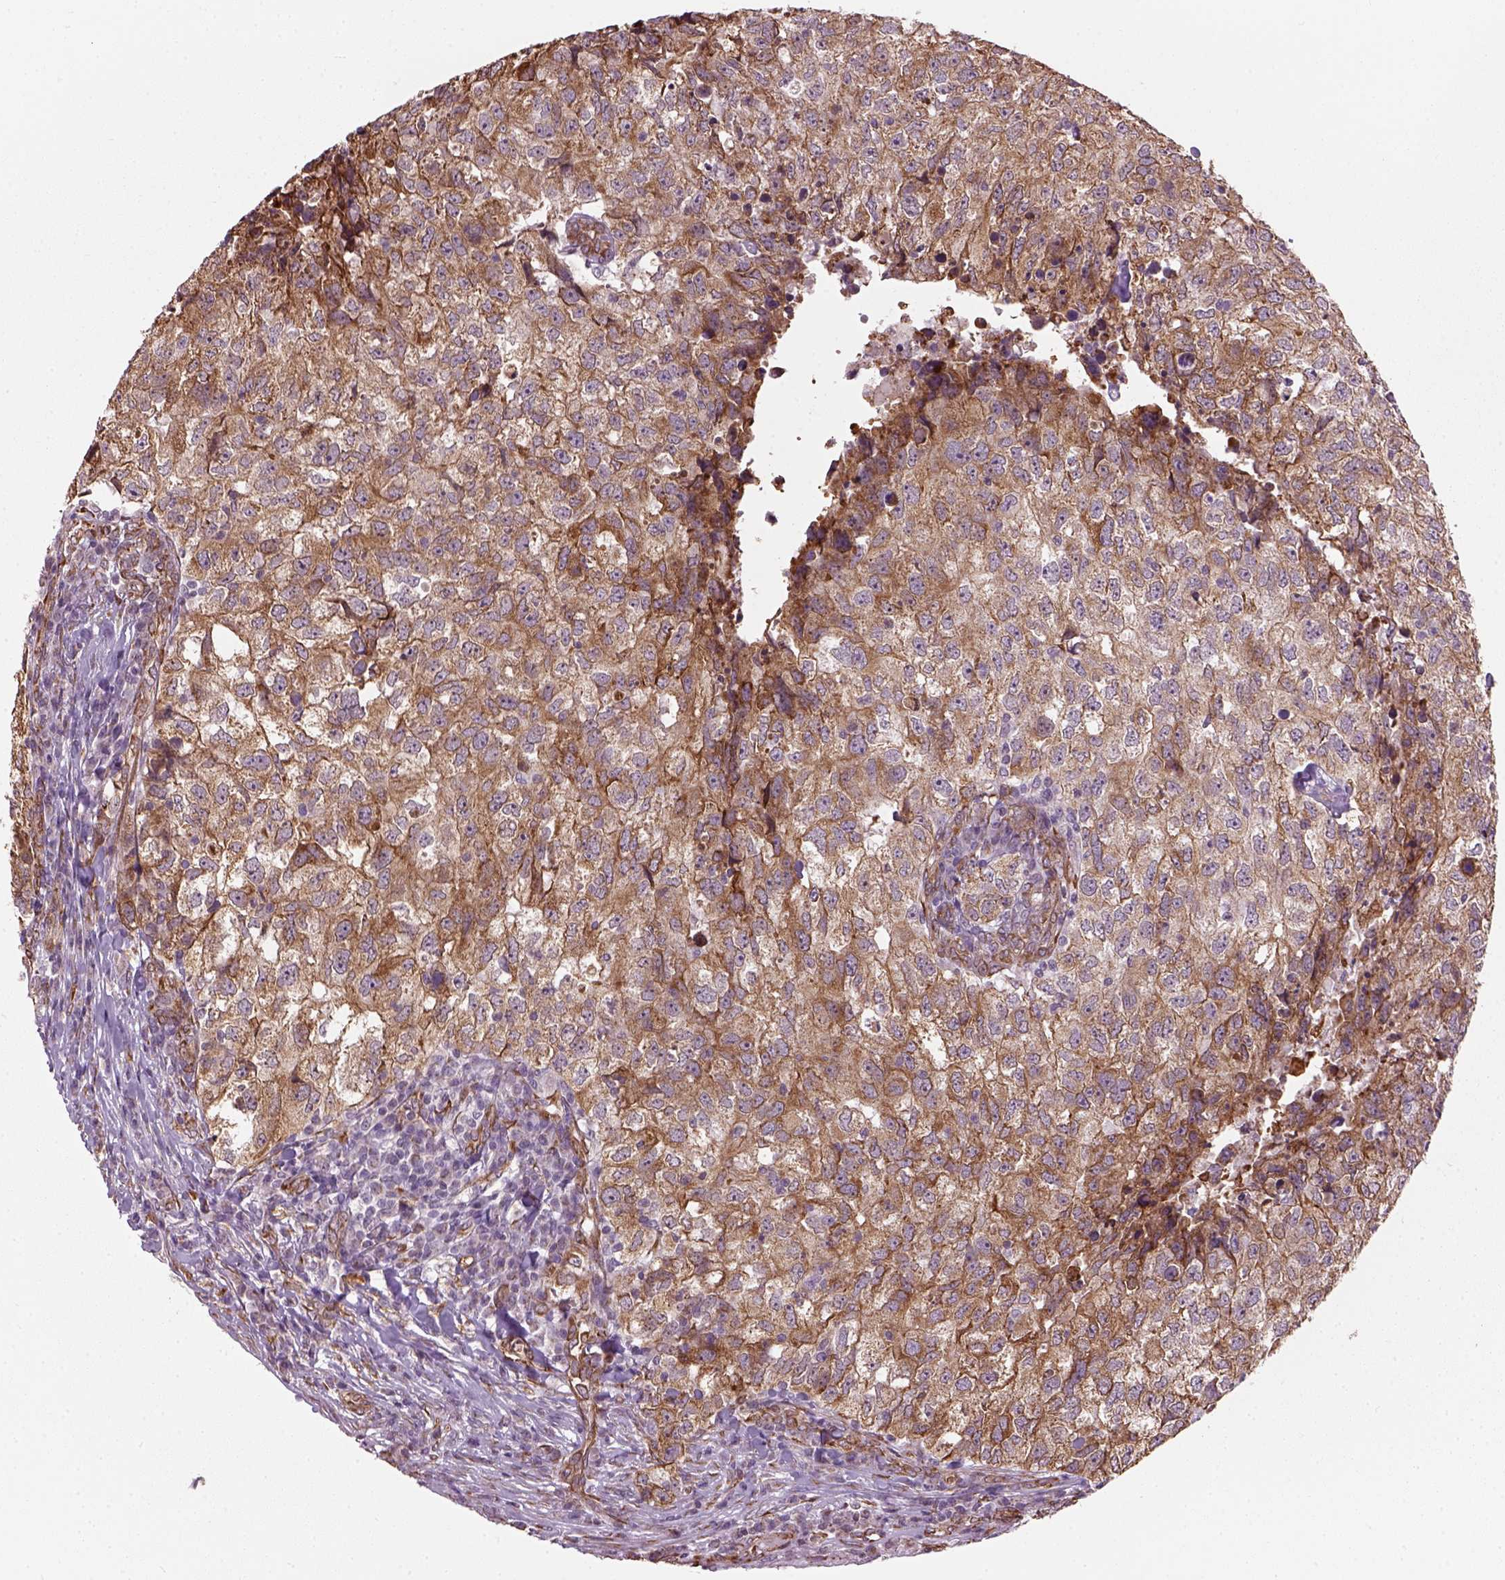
{"staining": {"intensity": "moderate", "quantity": ">75%", "location": "cytoplasmic/membranous"}, "tissue": "breast cancer", "cell_type": "Tumor cells", "image_type": "cancer", "snomed": [{"axis": "morphology", "description": "Duct carcinoma"}, {"axis": "topography", "description": "Breast"}], "caption": "Protein staining shows moderate cytoplasmic/membranous expression in approximately >75% of tumor cells in breast cancer. (DAB IHC with brightfield microscopy, high magnification).", "gene": "XK", "patient": {"sex": "female", "age": 30}}